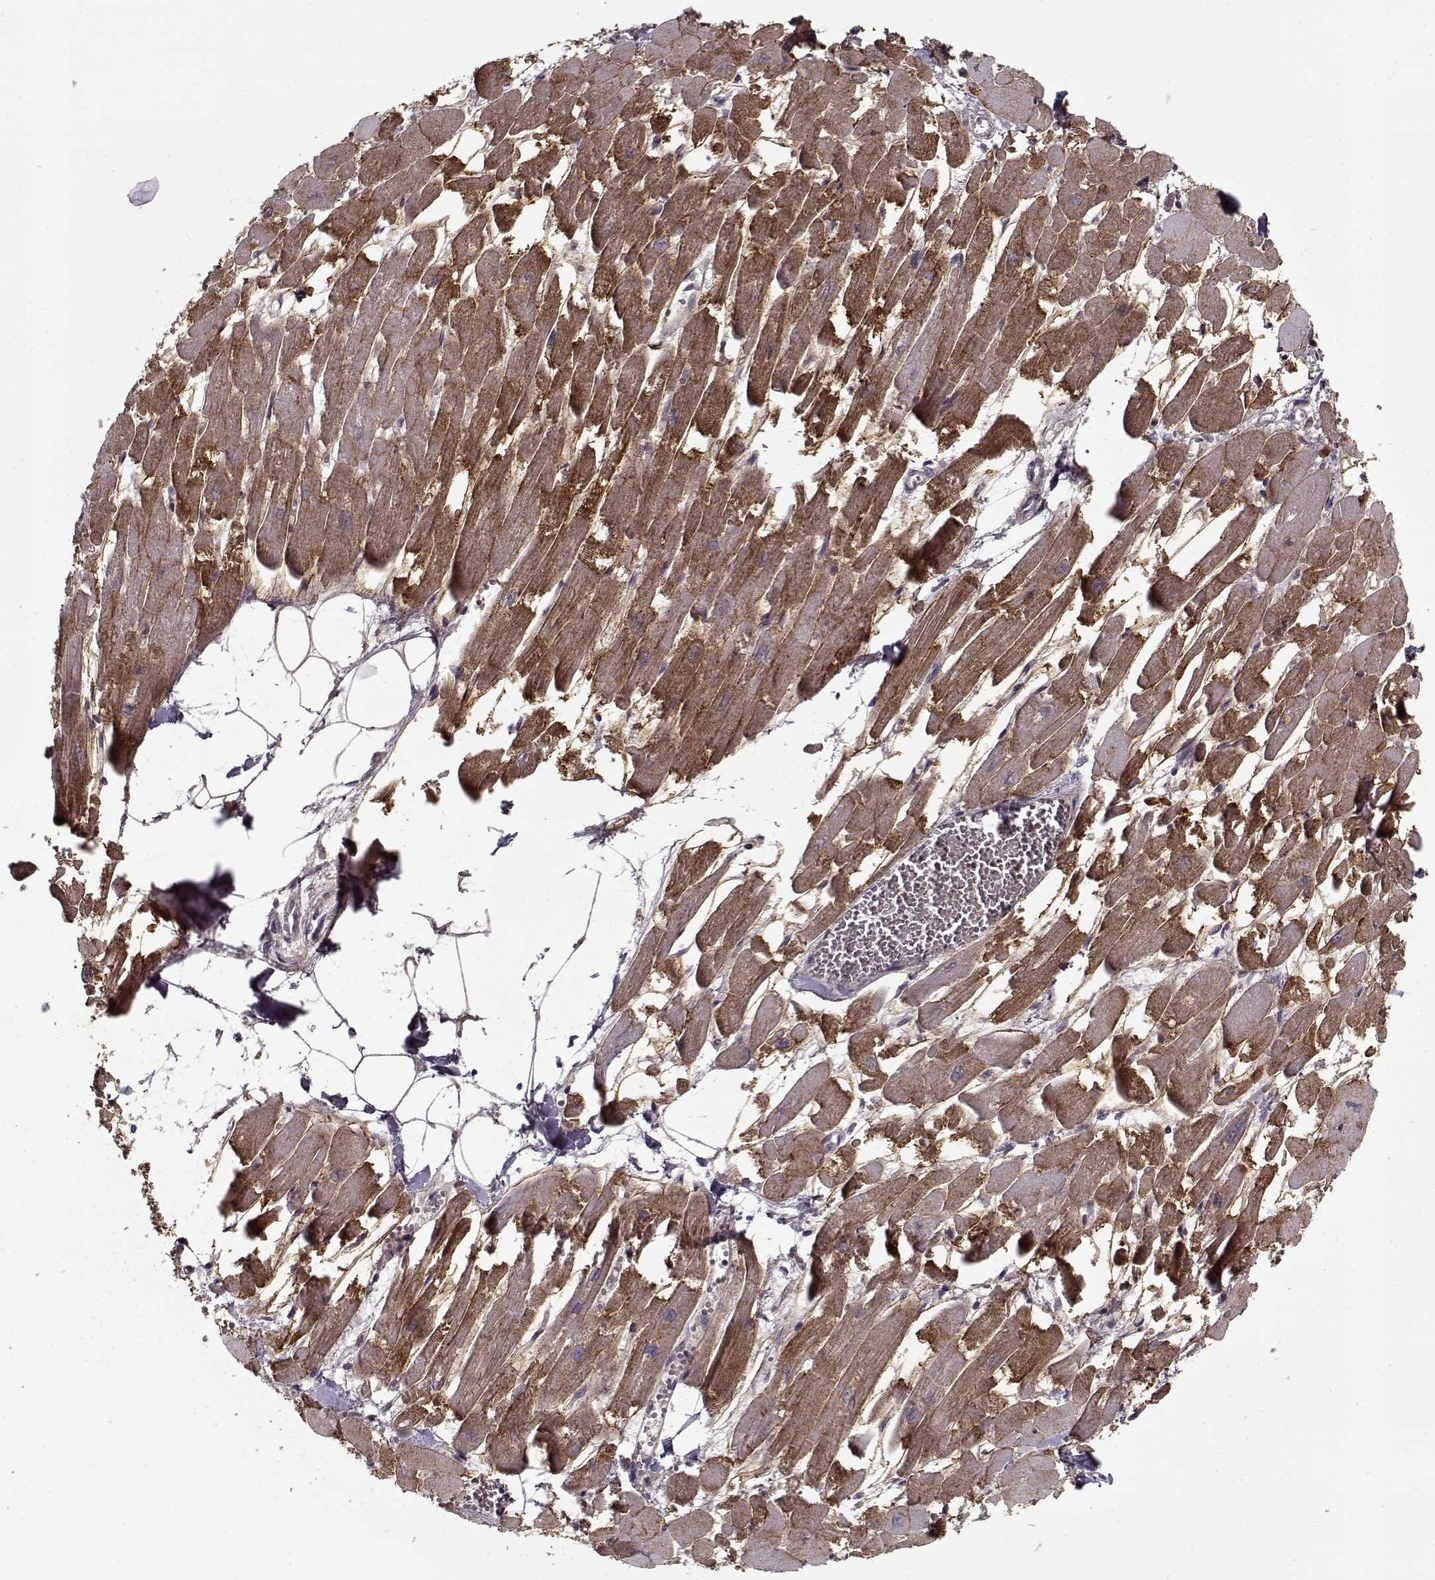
{"staining": {"intensity": "weak", "quantity": ">75%", "location": "cytoplasmic/membranous"}, "tissue": "heart muscle", "cell_type": "Cardiomyocytes", "image_type": "normal", "snomed": [{"axis": "morphology", "description": "Normal tissue, NOS"}, {"axis": "topography", "description": "Heart"}], "caption": "High-magnification brightfield microscopy of unremarkable heart muscle stained with DAB (brown) and counterstained with hematoxylin (blue). cardiomyocytes exhibit weak cytoplasmic/membranous staining is identified in about>75% of cells. The protein is shown in brown color, while the nuclei are stained blue.", "gene": "LAMA2", "patient": {"sex": "female", "age": 52}}